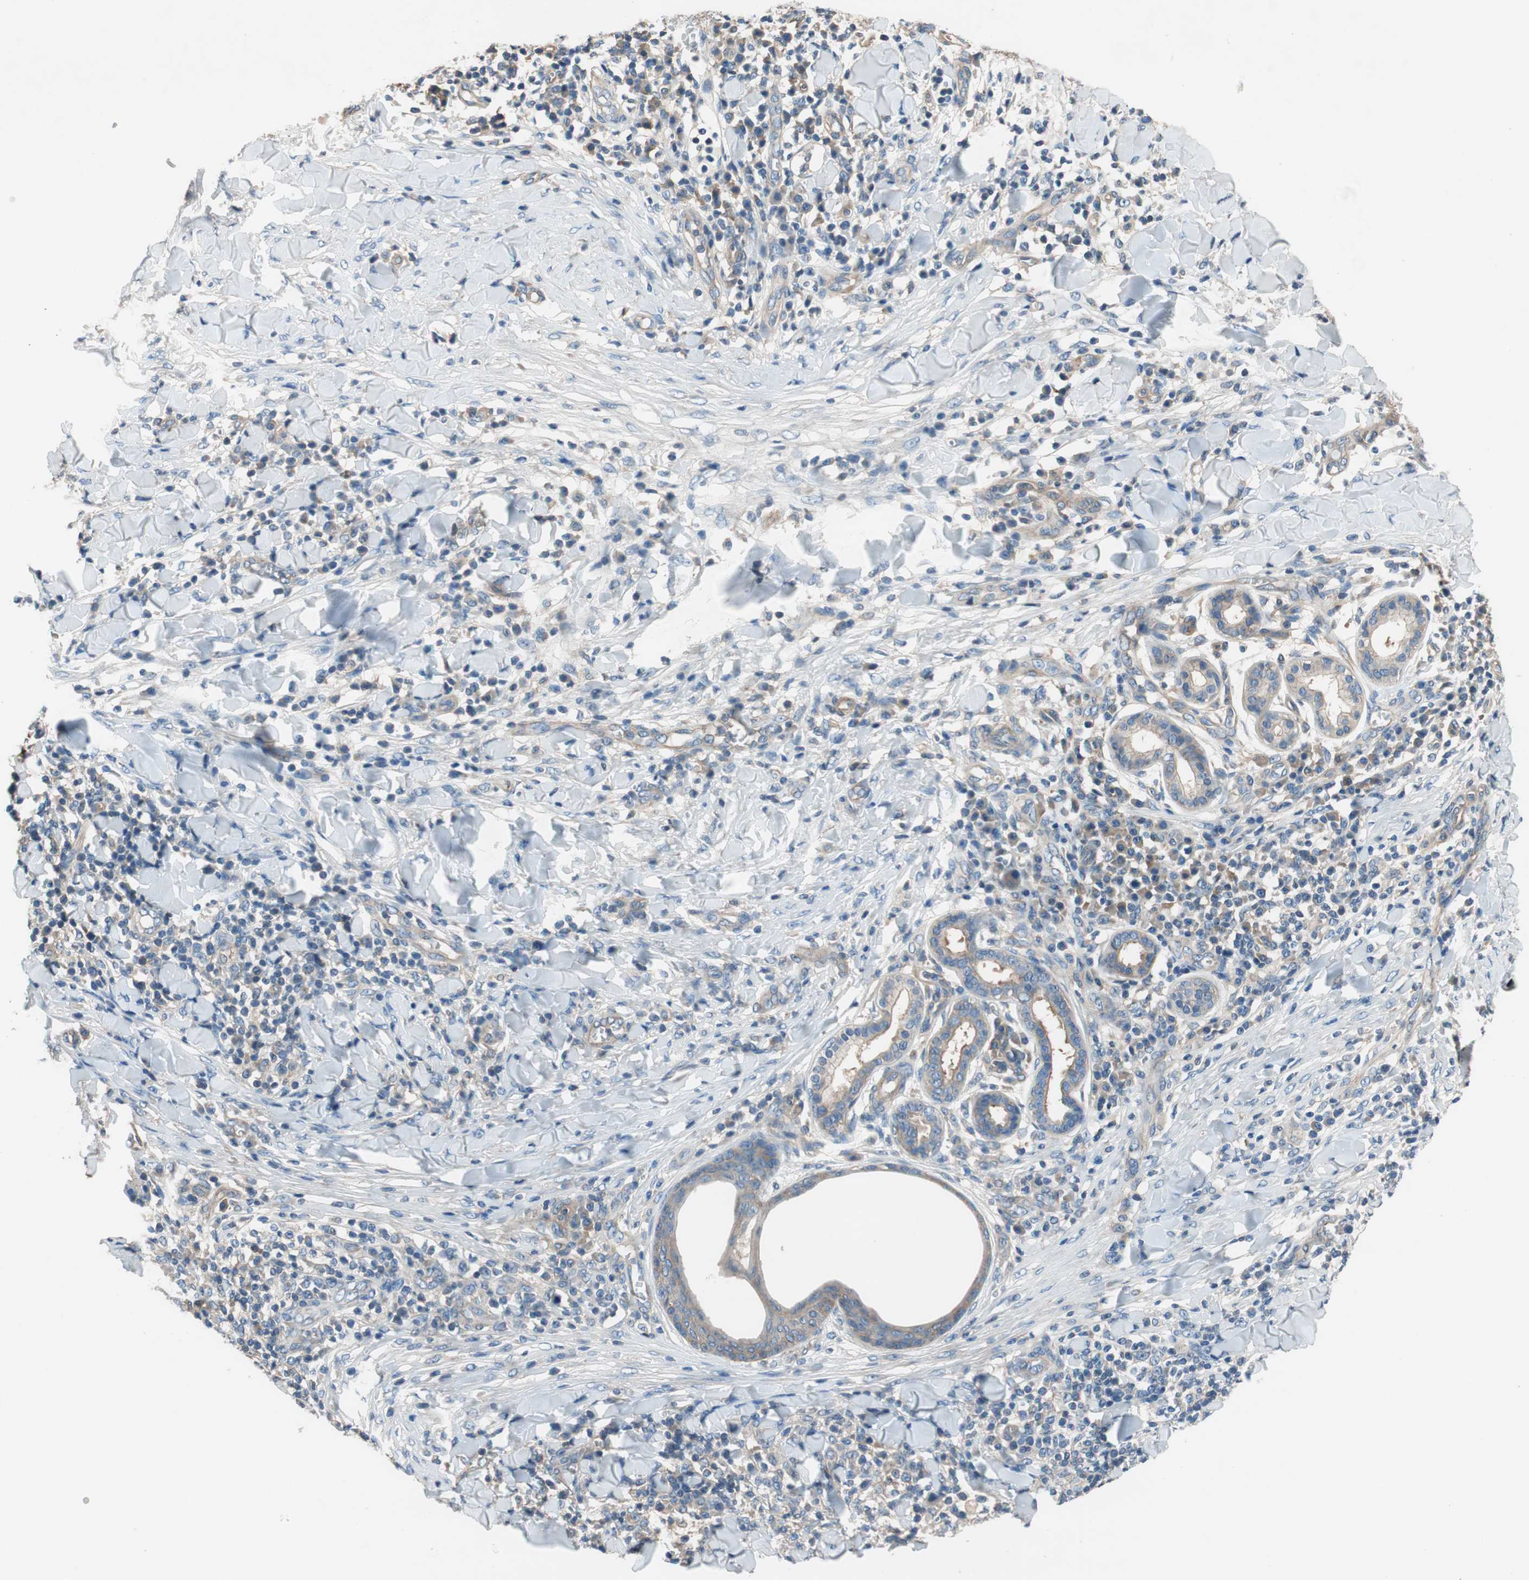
{"staining": {"intensity": "moderate", "quantity": ">75%", "location": "cytoplasmic/membranous"}, "tissue": "skin cancer", "cell_type": "Tumor cells", "image_type": "cancer", "snomed": [{"axis": "morphology", "description": "Squamous cell carcinoma, NOS"}, {"axis": "topography", "description": "Skin"}], "caption": "Brown immunohistochemical staining in human skin squamous cell carcinoma demonstrates moderate cytoplasmic/membranous positivity in about >75% of tumor cells.", "gene": "CALML3", "patient": {"sex": "male", "age": 24}}